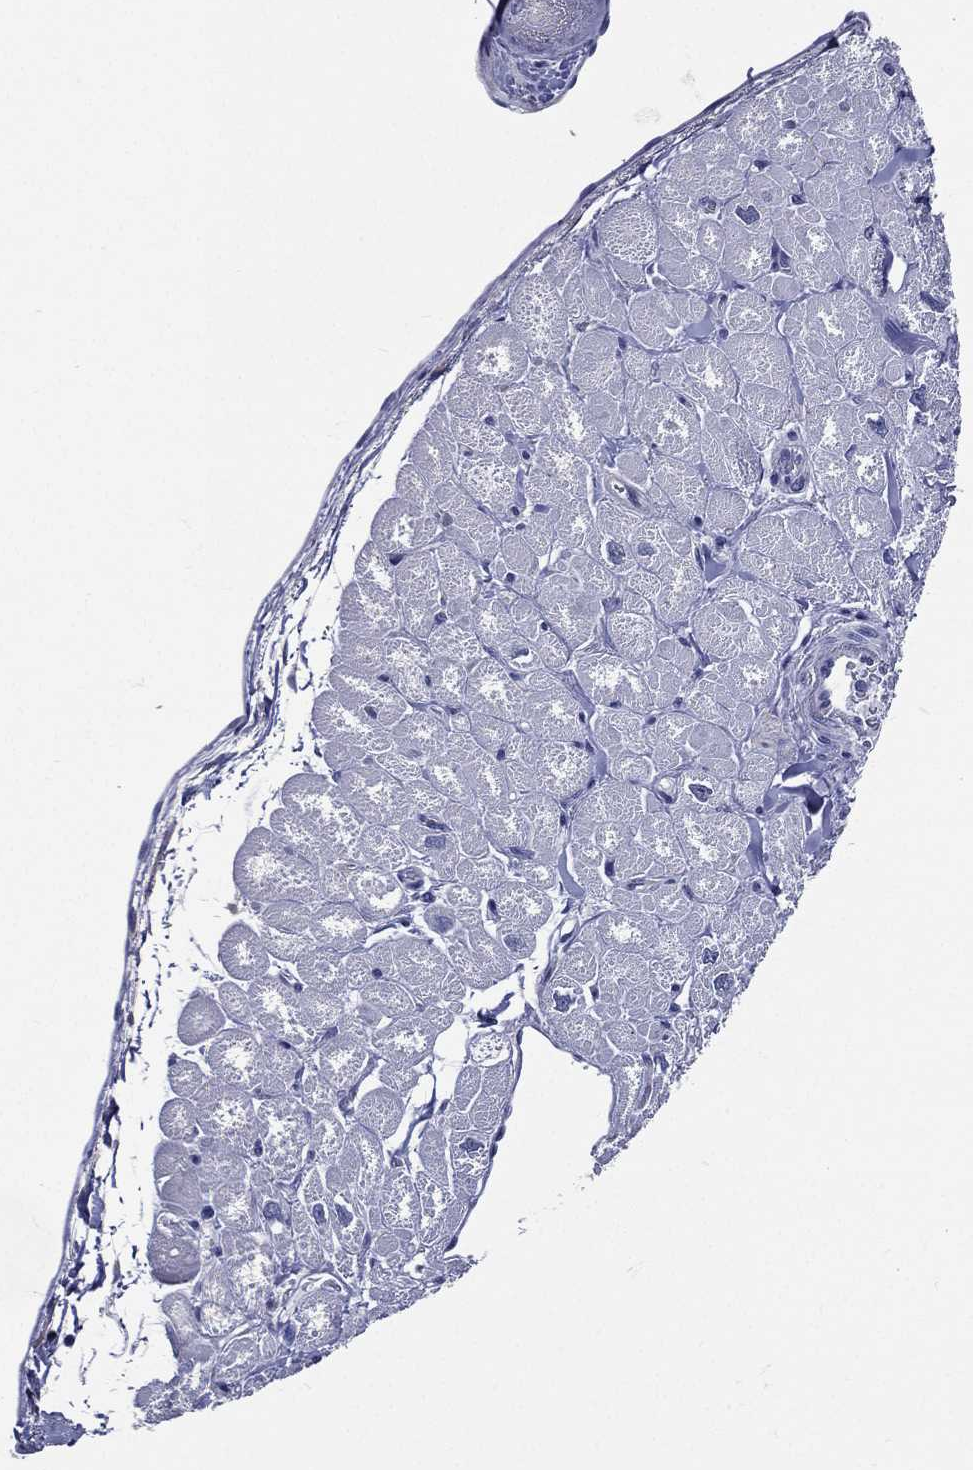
{"staining": {"intensity": "negative", "quantity": "none", "location": "none"}, "tissue": "heart muscle", "cell_type": "Cardiomyocytes", "image_type": "normal", "snomed": [{"axis": "morphology", "description": "Normal tissue, NOS"}, {"axis": "topography", "description": "Heart"}], "caption": "Immunohistochemistry (IHC) of unremarkable human heart muscle exhibits no staining in cardiomyocytes.", "gene": "DPYS", "patient": {"sex": "male", "age": 55}}